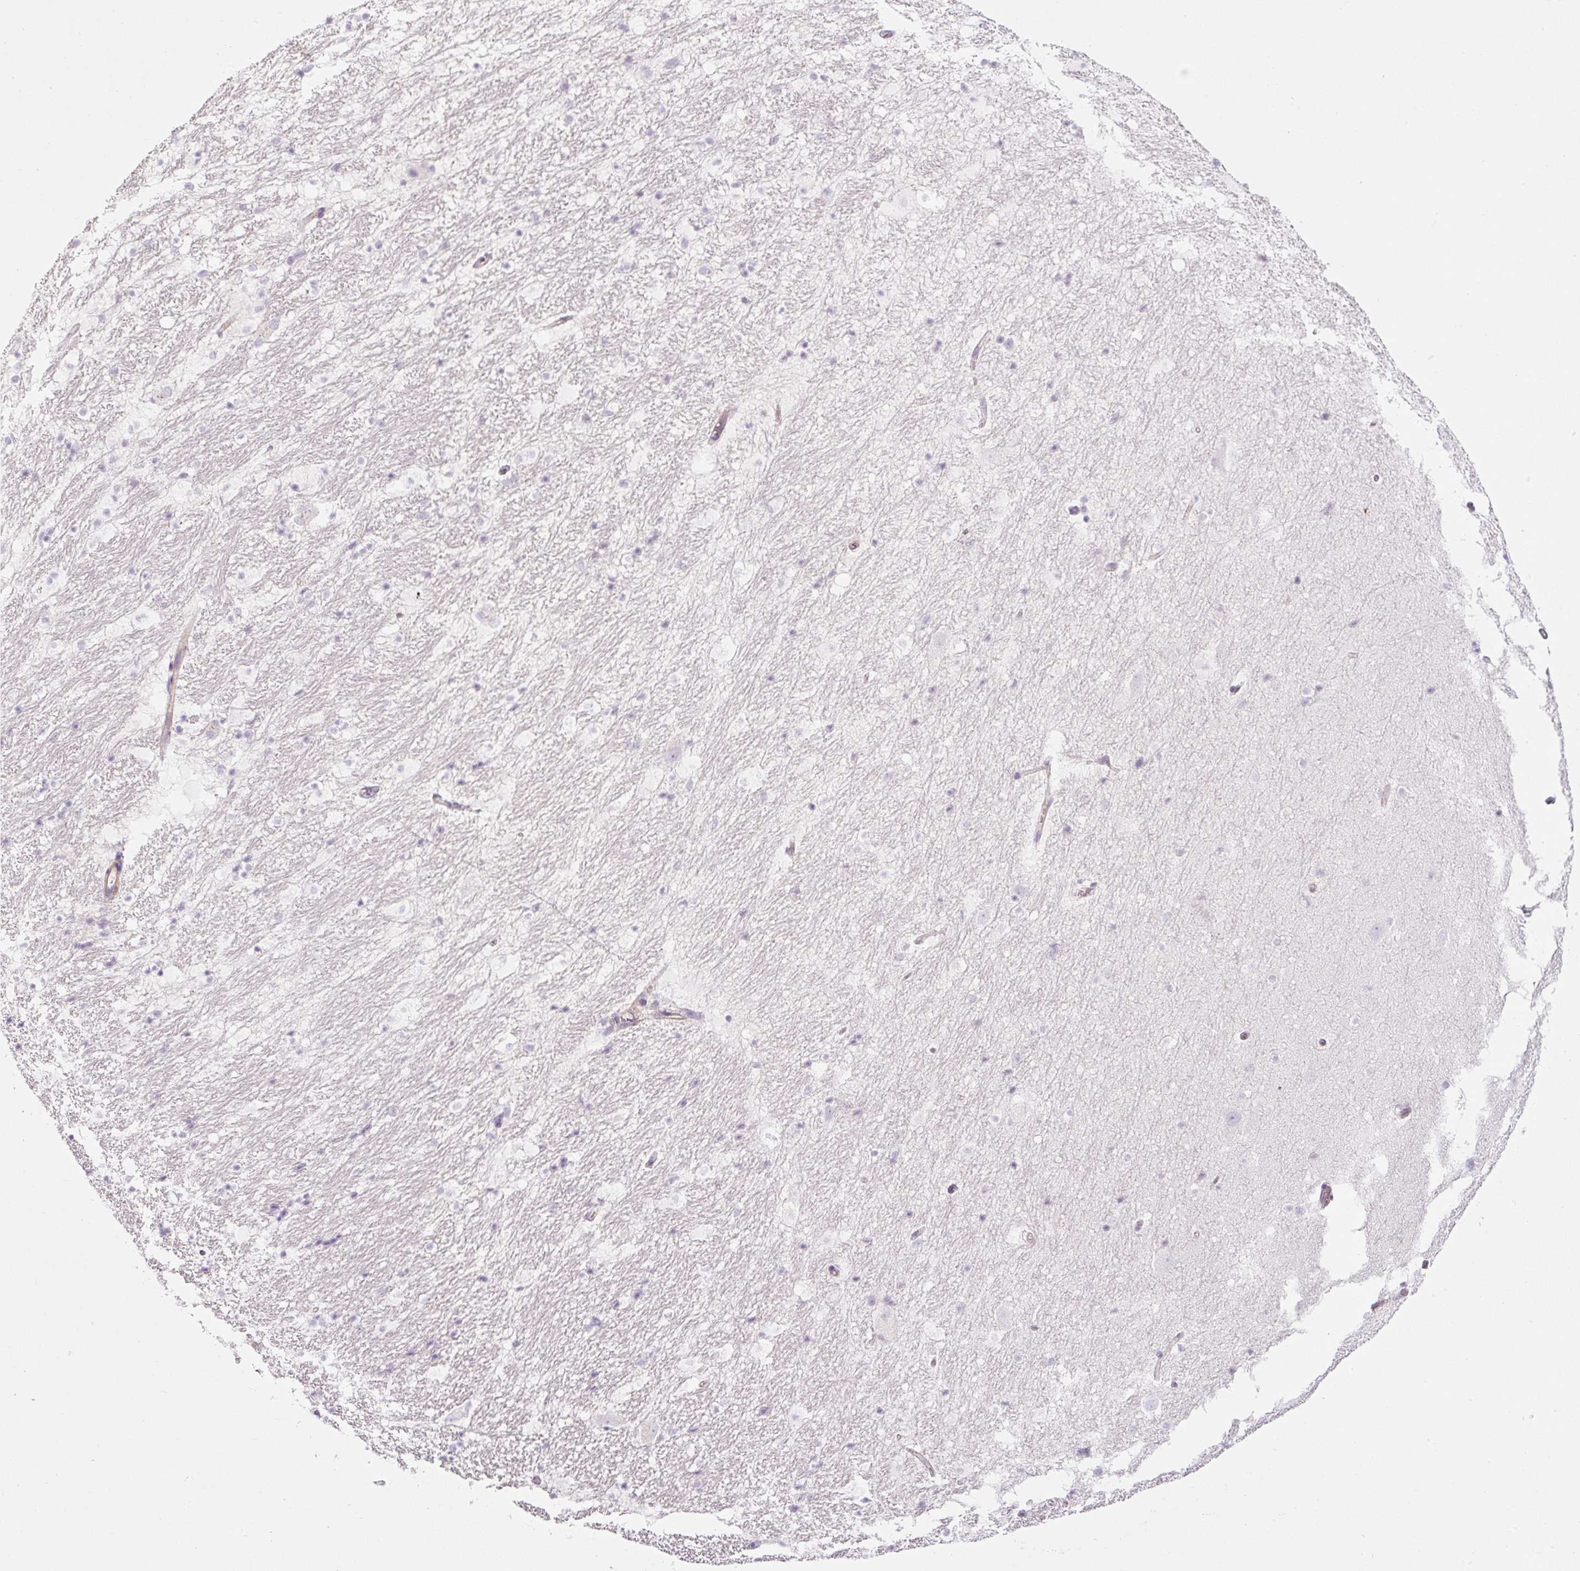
{"staining": {"intensity": "negative", "quantity": "none", "location": "none"}, "tissue": "hippocampus", "cell_type": "Glial cells", "image_type": "normal", "snomed": [{"axis": "morphology", "description": "Normal tissue, NOS"}, {"axis": "topography", "description": "Hippocampus"}], "caption": "There is no significant staining in glial cells of hippocampus.", "gene": "MAP3K3", "patient": {"sex": "male", "age": 37}}